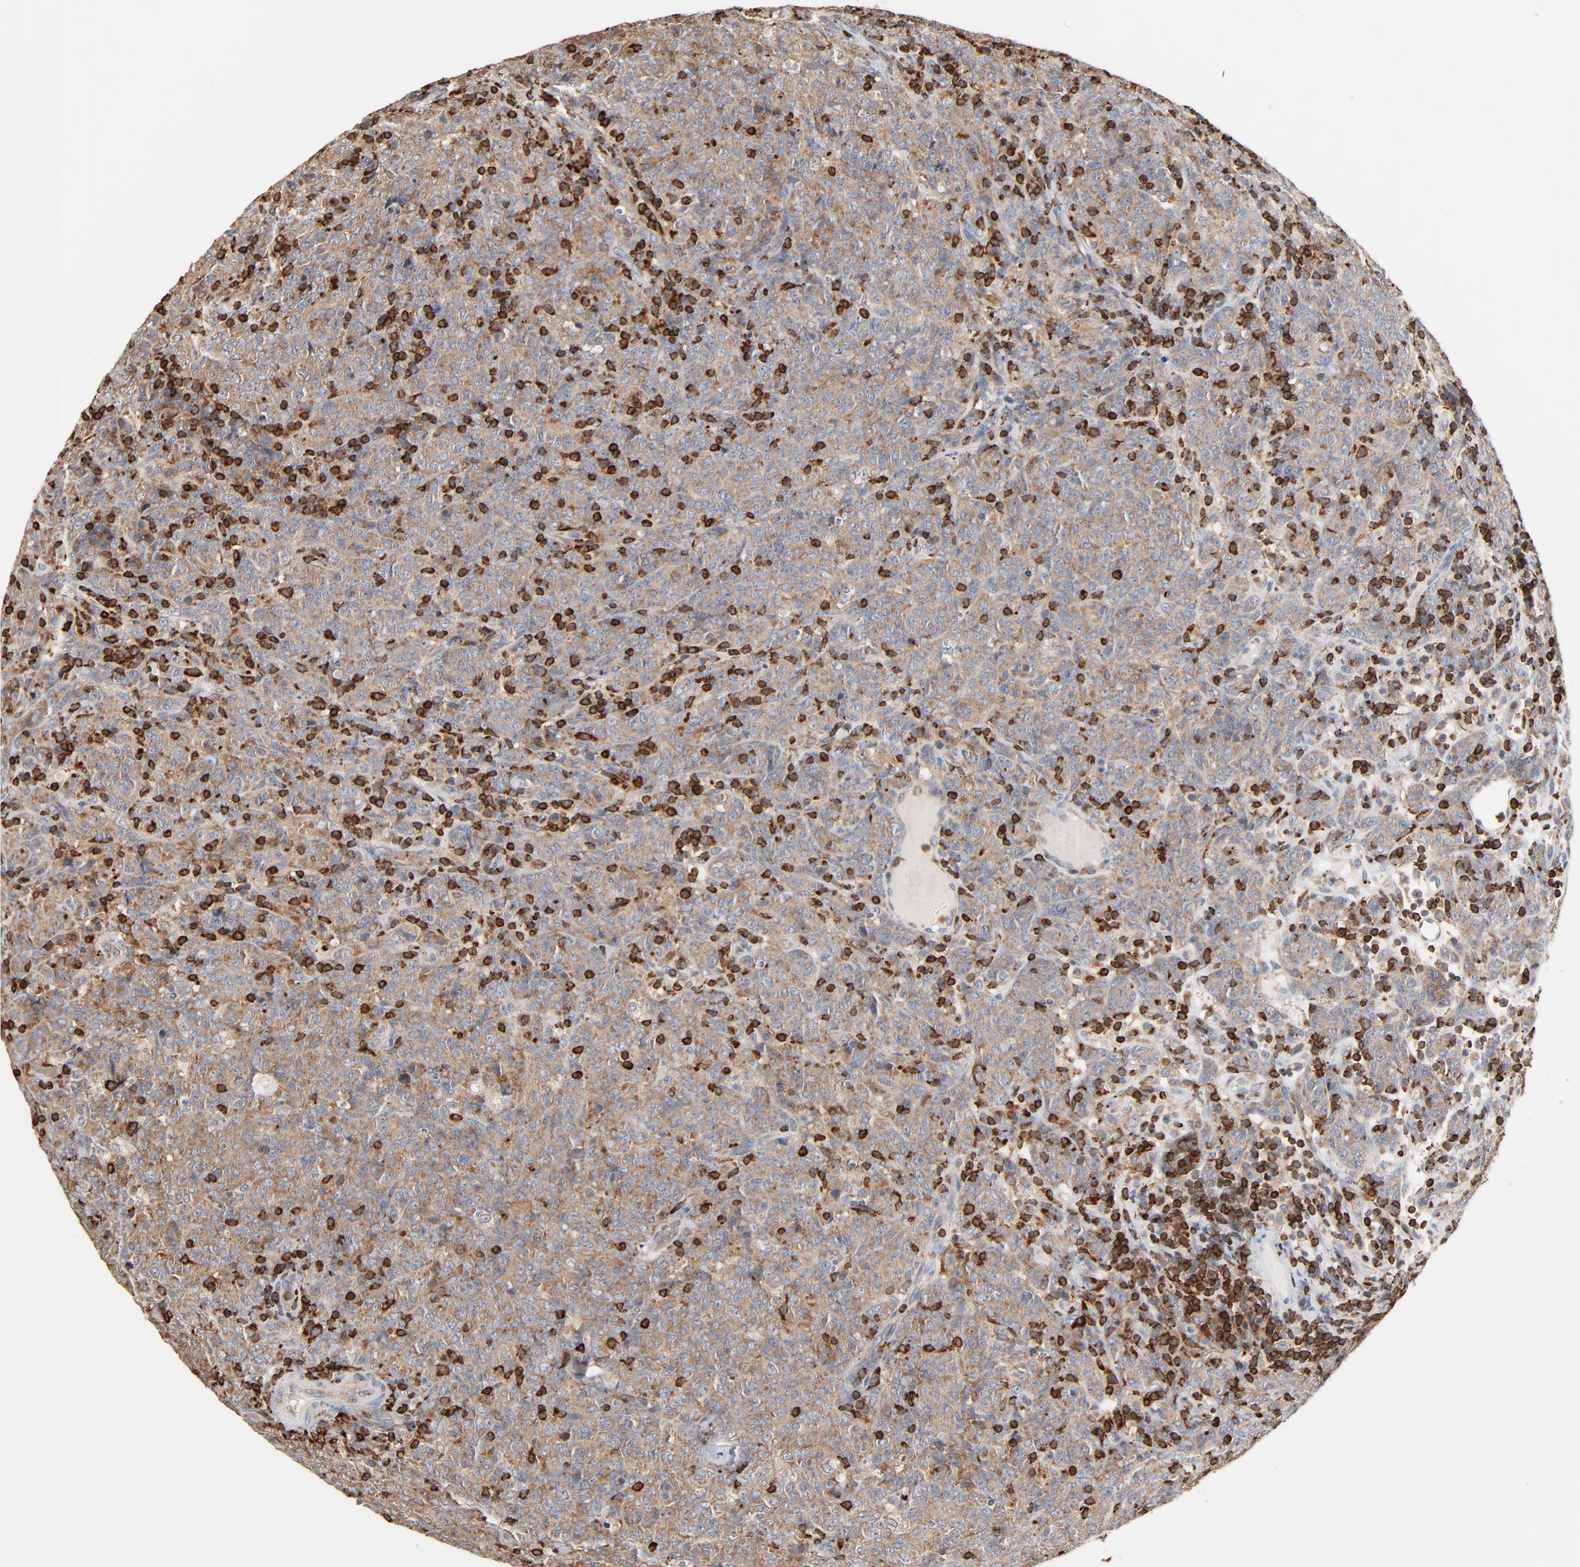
{"staining": {"intensity": "weak", "quantity": ">75%", "location": "cytoplasmic/membranous"}, "tissue": "lymphoma", "cell_type": "Tumor cells", "image_type": "cancer", "snomed": [{"axis": "morphology", "description": "Malignant lymphoma, non-Hodgkin's type, High grade"}, {"axis": "topography", "description": "Tonsil"}], "caption": "Human high-grade malignant lymphoma, non-Hodgkin's type stained with a protein marker reveals weak staining in tumor cells.", "gene": "SH3KBP1", "patient": {"sex": "female", "age": 36}}